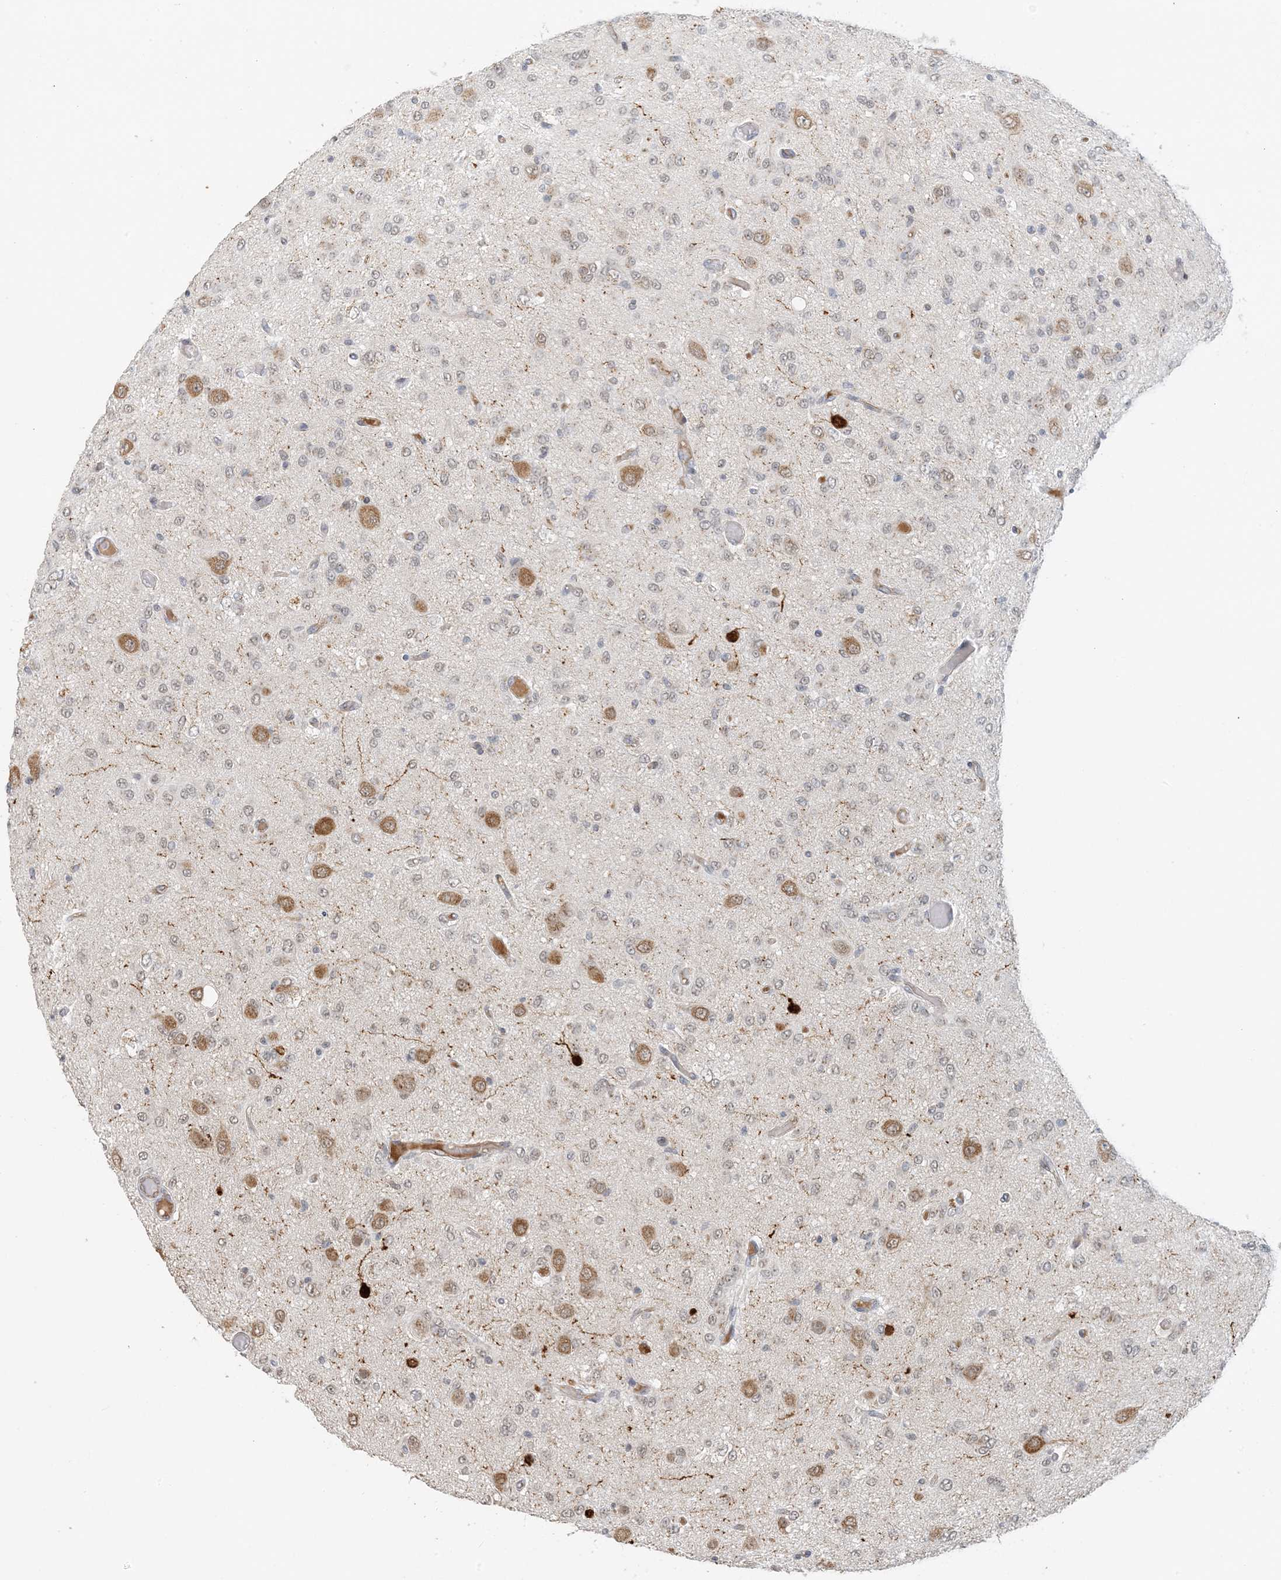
{"staining": {"intensity": "negative", "quantity": "none", "location": "none"}, "tissue": "glioma", "cell_type": "Tumor cells", "image_type": "cancer", "snomed": [{"axis": "morphology", "description": "Glioma, malignant, High grade"}, {"axis": "topography", "description": "Brain"}], "caption": "Tumor cells are negative for protein expression in human glioma. (Brightfield microscopy of DAB (3,3'-diaminobenzidine) IHC at high magnification).", "gene": "ZCCHC4", "patient": {"sex": "female", "age": 59}}